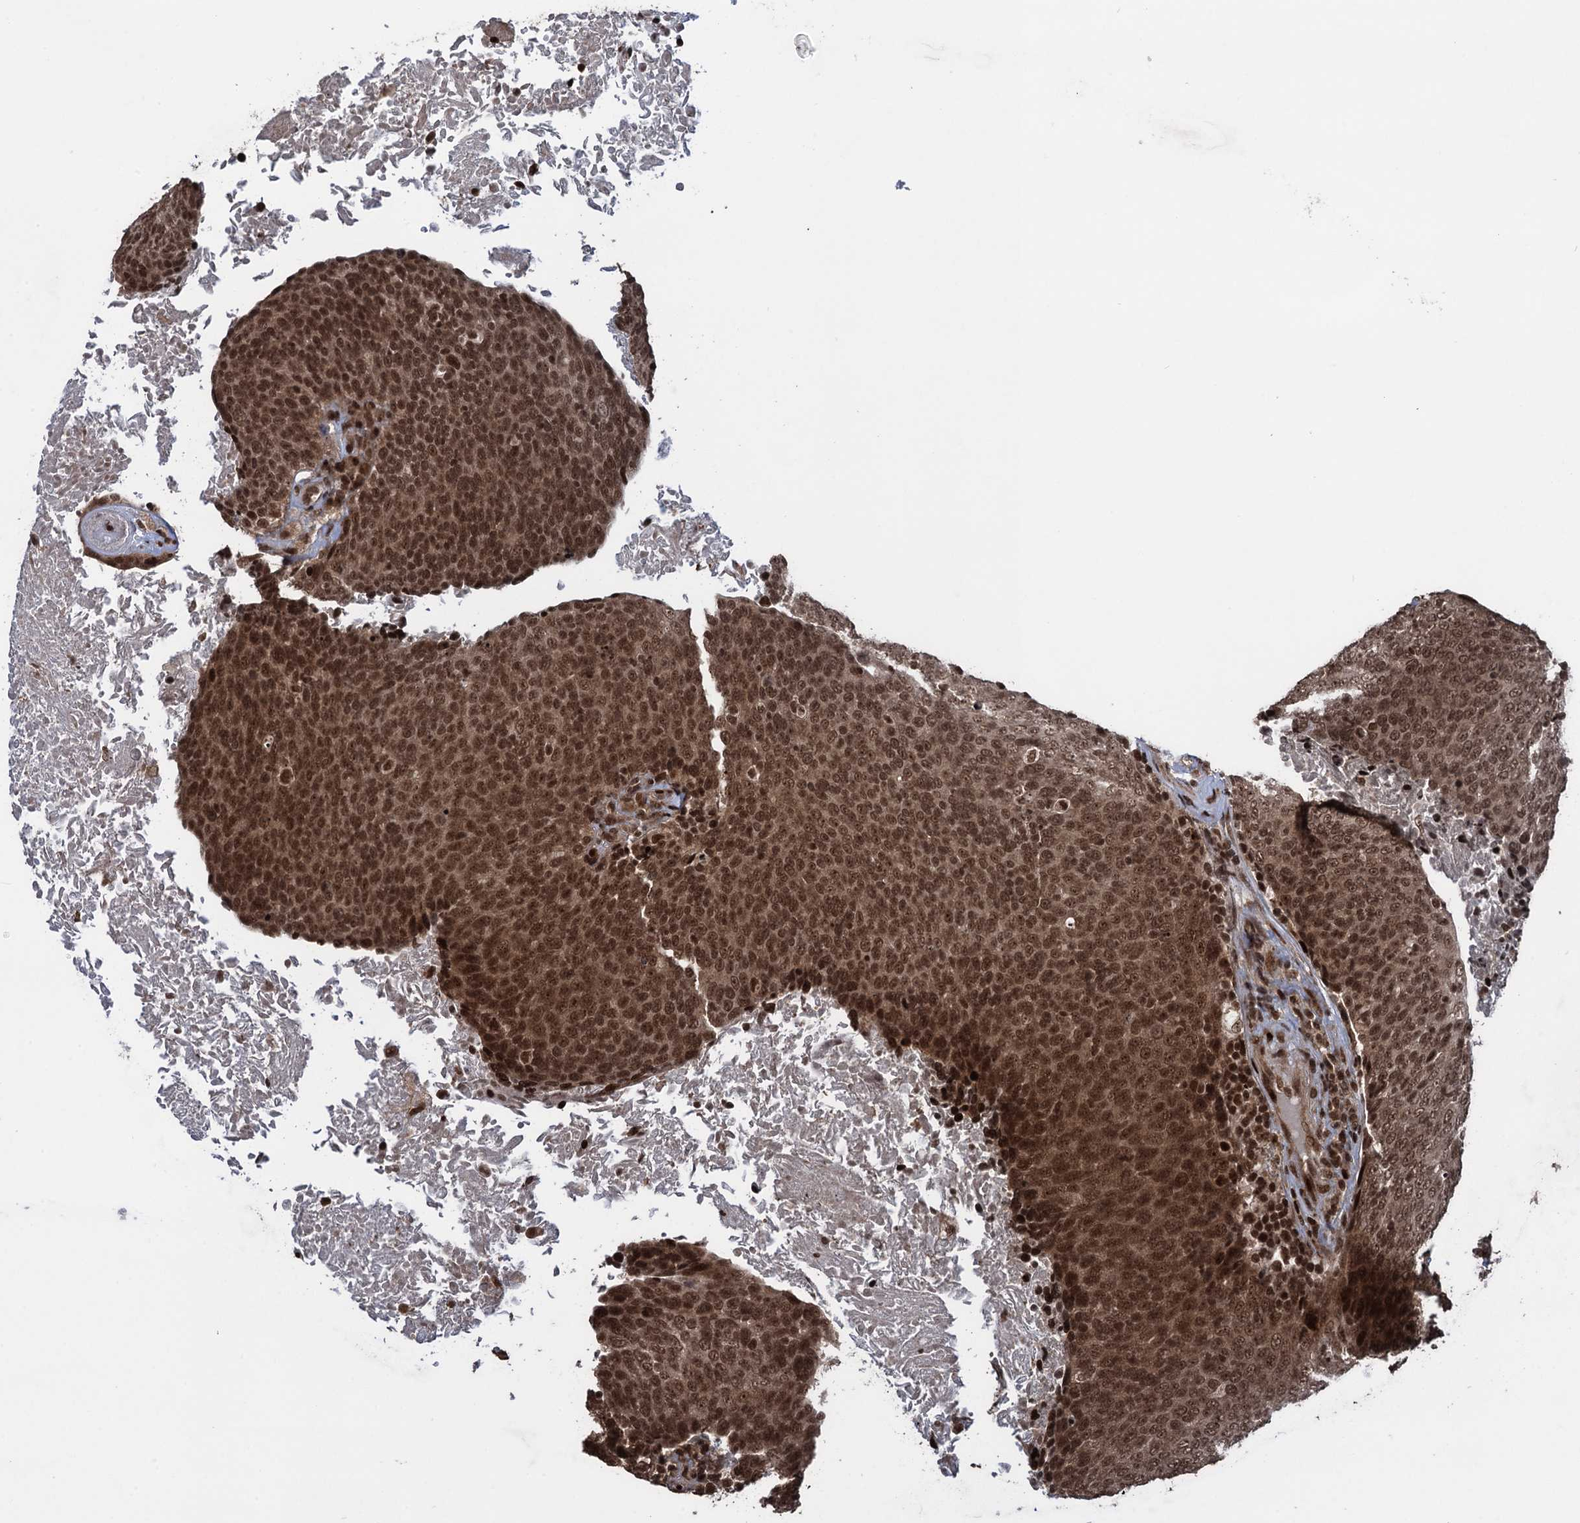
{"staining": {"intensity": "moderate", "quantity": ">75%", "location": "cytoplasmic/membranous,nuclear"}, "tissue": "head and neck cancer", "cell_type": "Tumor cells", "image_type": "cancer", "snomed": [{"axis": "morphology", "description": "Squamous cell carcinoma, NOS"}, {"axis": "morphology", "description": "Squamous cell carcinoma, metastatic, NOS"}, {"axis": "topography", "description": "Lymph node"}, {"axis": "topography", "description": "Head-Neck"}], "caption": "Immunohistochemical staining of head and neck cancer (metastatic squamous cell carcinoma) exhibits medium levels of moderate cytoplasmic/membranous and nuclear protein staining in approximately >75% of tumor cells.", "gene": "ZNF169", "patient": {"sex": "male", "age": 62}}